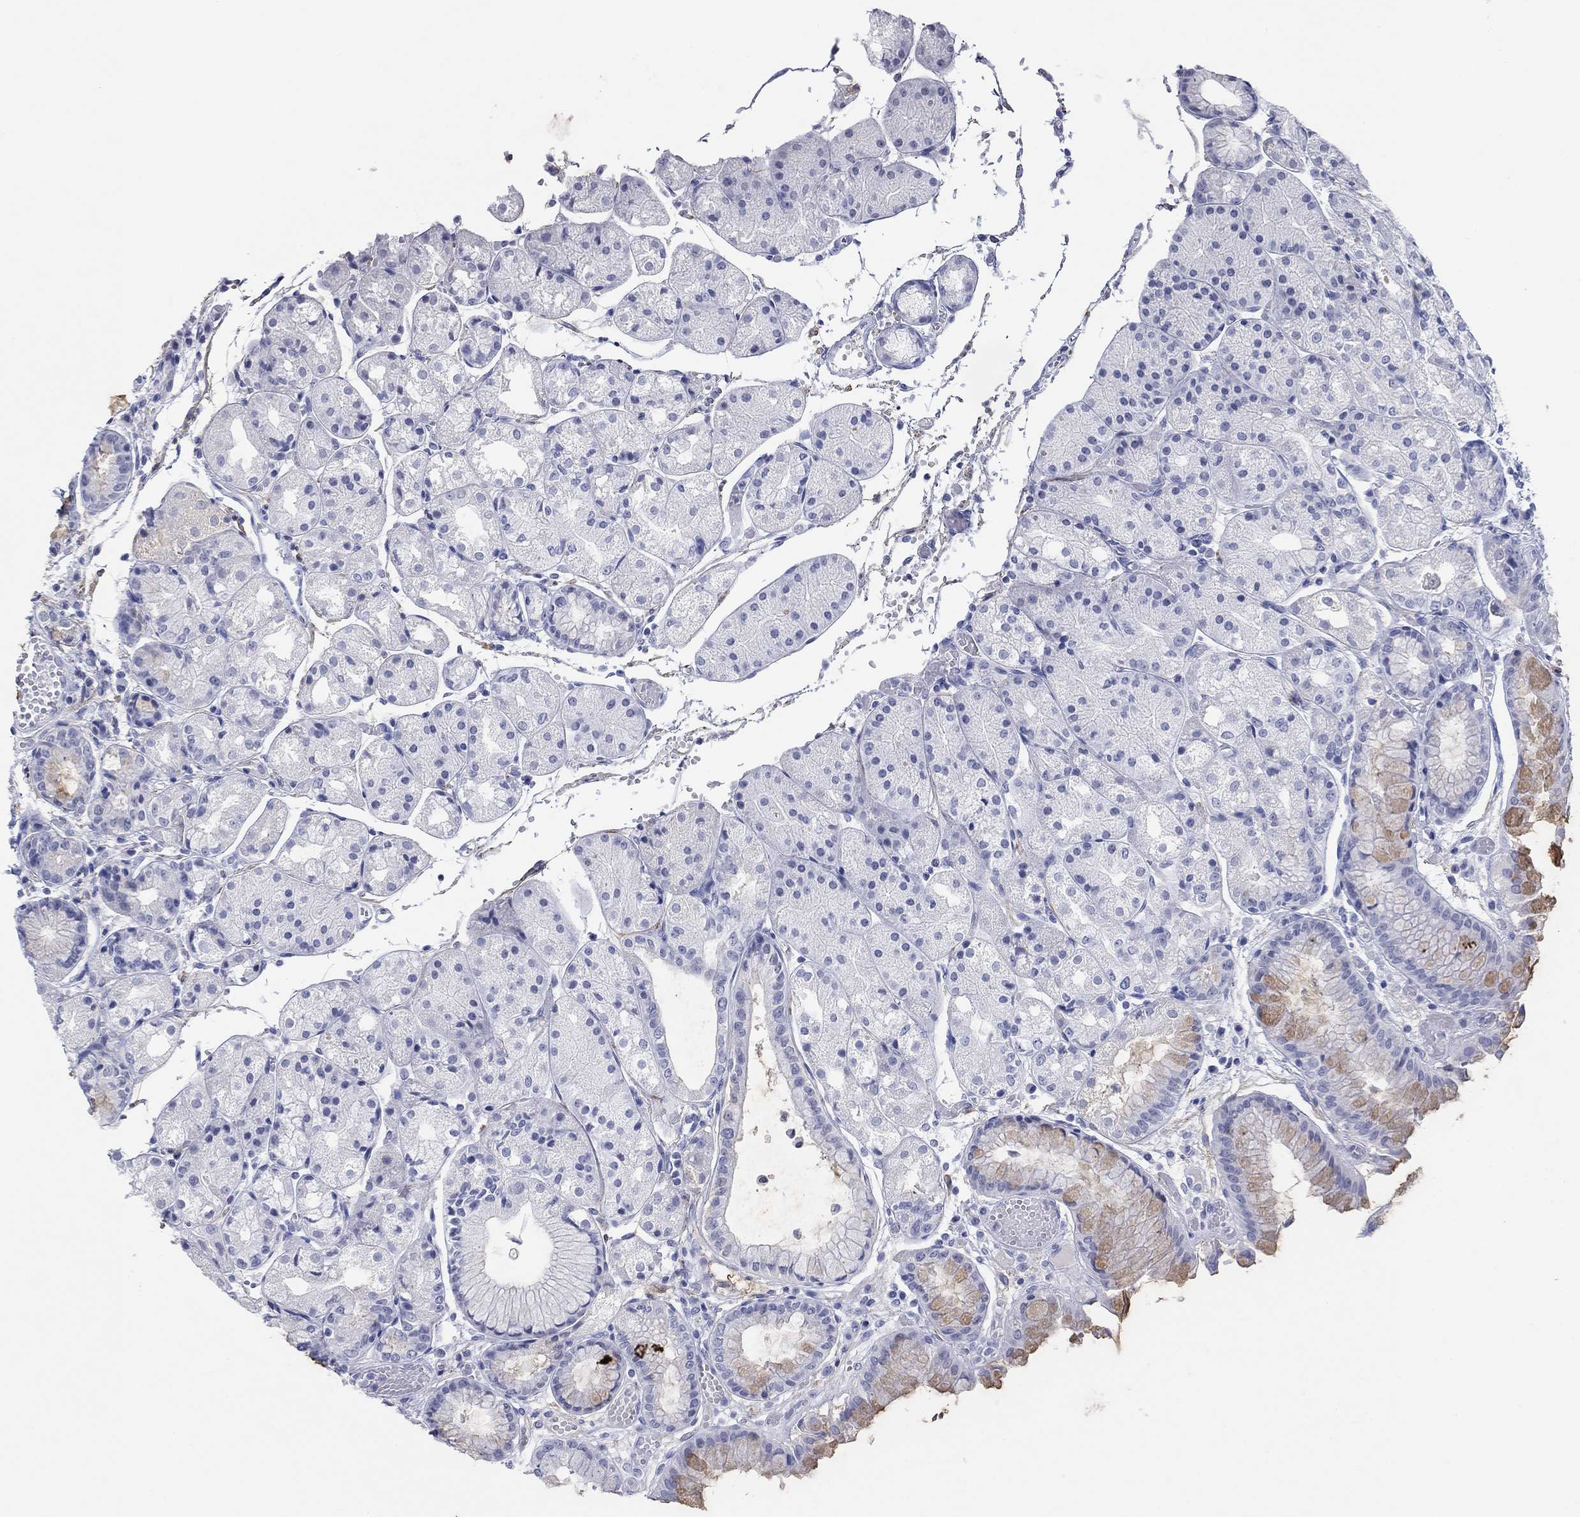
{"staining": {"intensity": "weak", "quantity": "<25%", "location": "cytoplasmic/membranous"}, "tissue": "stomach", "cell_type": "Glandular cells", "image_type": "normal", "snomed": [{"axis": "morphology", "description": "Normal tissue, NOS"}, {"axis": "topography", "description": "Stomach, upper"}], "caption": "High power microscopy image of an immunohistochemistry (IHC) photomicrograph of unremarkable stomach, revealing no significant staining in glandular cells.", "gene": "PDYN", "patient": {"sex": "male", "age": 72}}